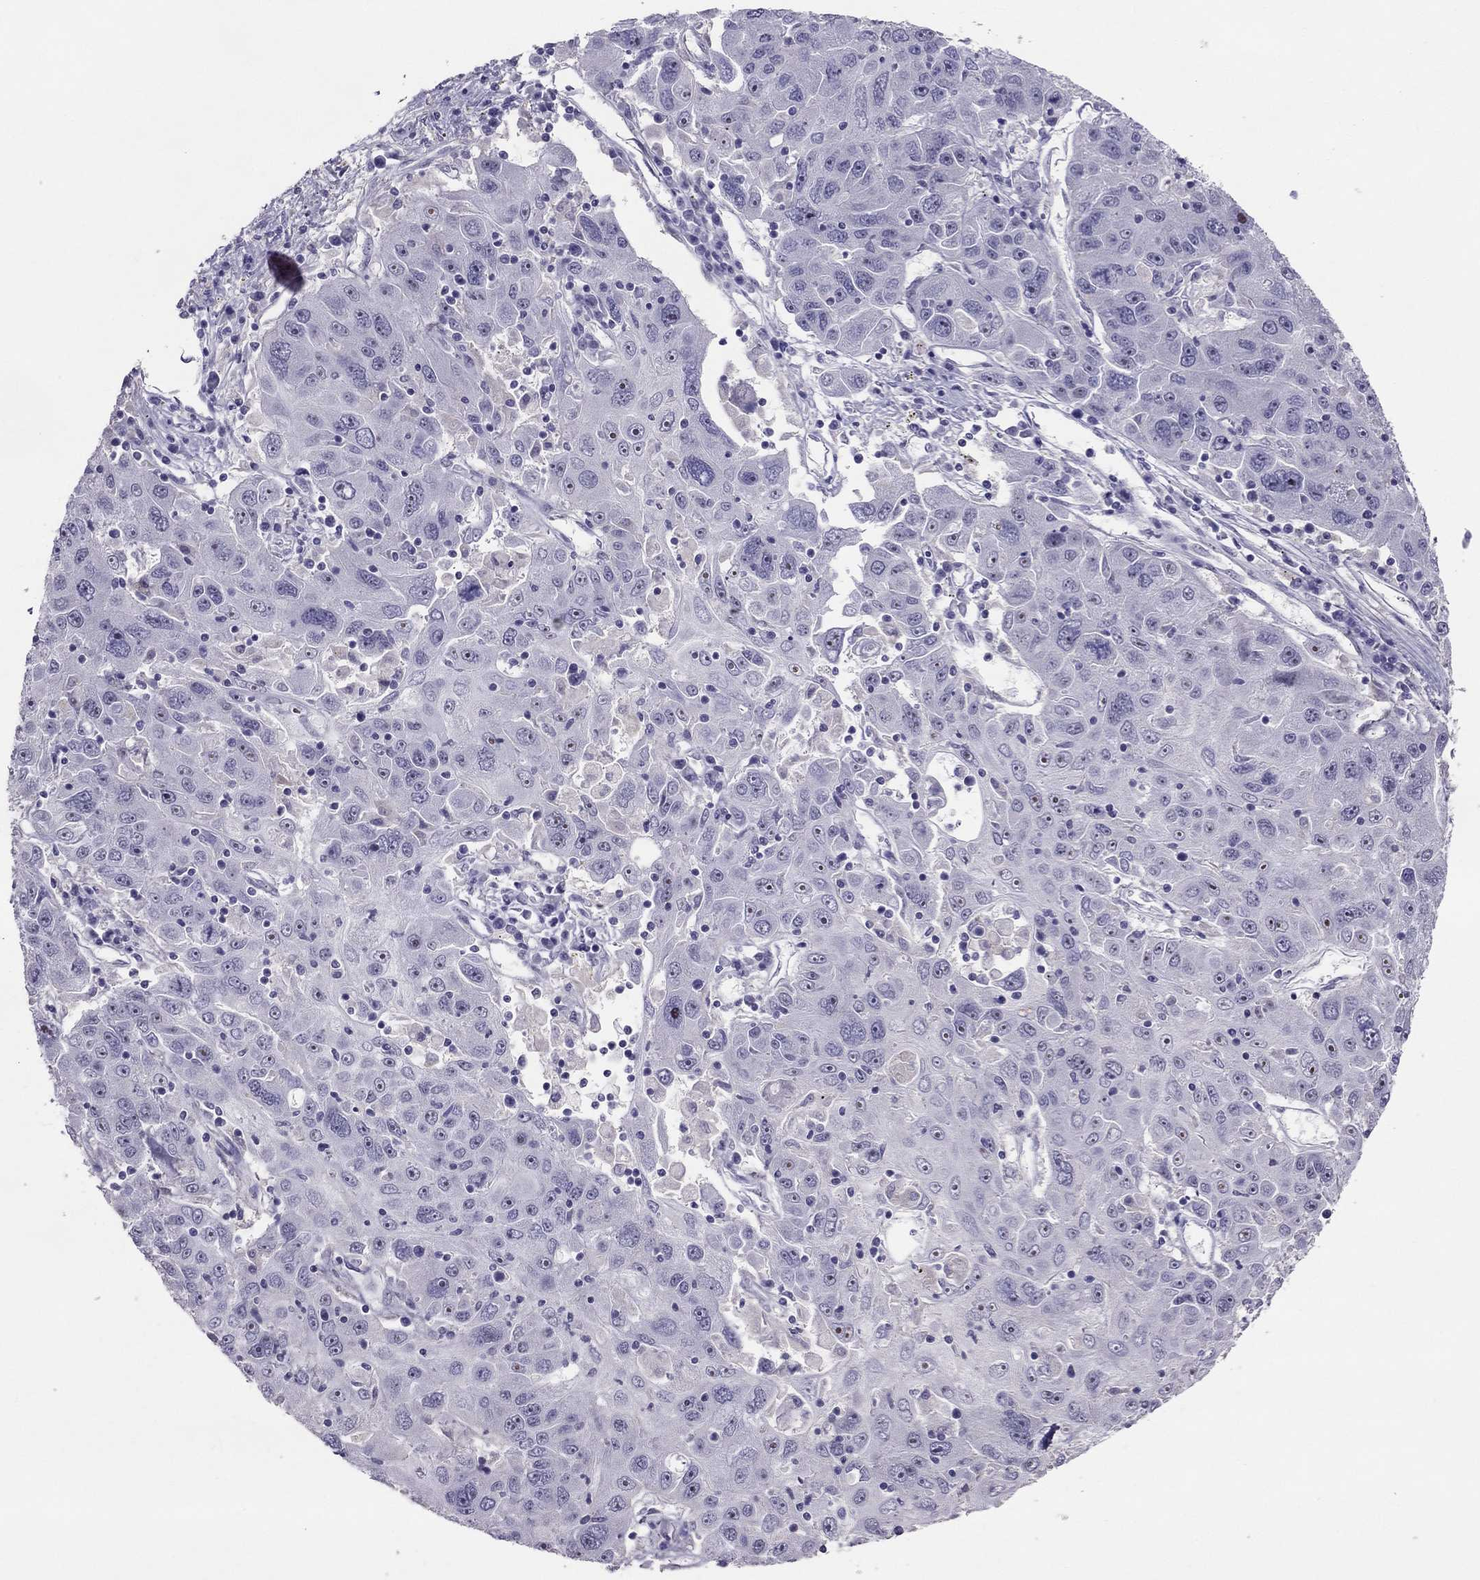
{"staining": {"intensity": "negative", "quantity": "none", "location": "none"}, "tissue": "stomach cancer", "cell_type": "Tumor cells", "image_type": "cancer", "snomed": [{"axis": "morphology", "description": "Adenocarcinoma, NOS"}, {"axis": "topography", "description": "Stomach"}], "caption": "Immunohistochemistry micrograph of human stomach adenocarcinoma stained for a protein (brown), which shows no expression in tumor cells.", "gene": "LRRC46", "patient": {"sex": "male", "age": 56}}